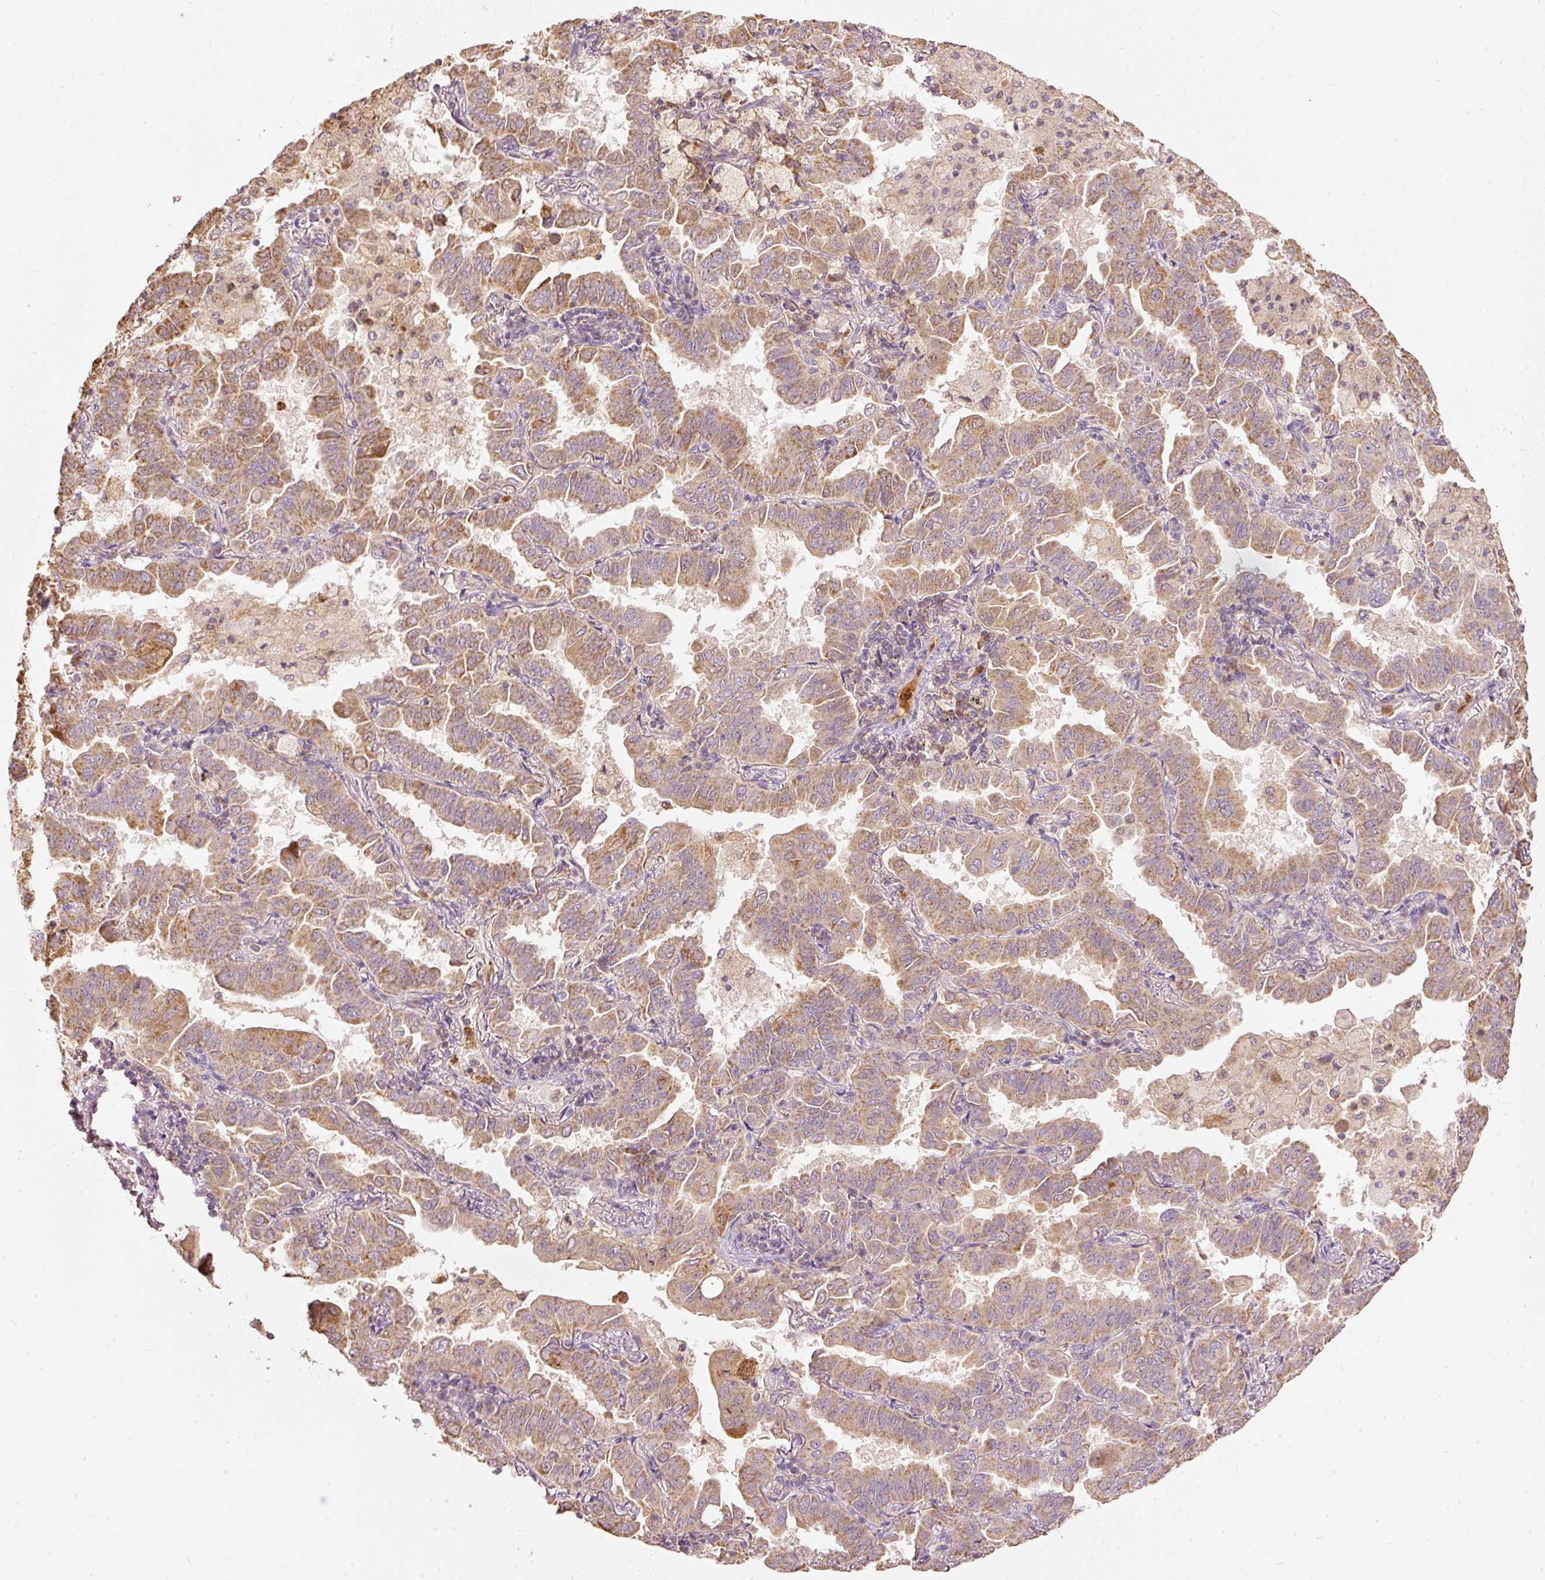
{"staining": {"intensity": "moderate", "quantity": ">75%", "location": "cytoplasmic/membranous"}, "tissue": "lung cancer", "cell_type": "Tumor cells", "image_type": "cancer", "snomed": [{"axis": "morphology", "description": "Adenocarcinoma, NOS"}, {"axis": "topography", "description": "Lung"}], "caption": "Brown immunohistochemical staining in human lung cancer (adenocarcinoma) reveals moderate cytoplasmic/membranous positivity in about >75% of tumor cells. The staining is performed using DAB brown chromogen to label protein expression. The nuclei are counter-stained blue using hematoxylin.", "gene": "PSENEN", "patient": {"sex": "male", "age": 64}}